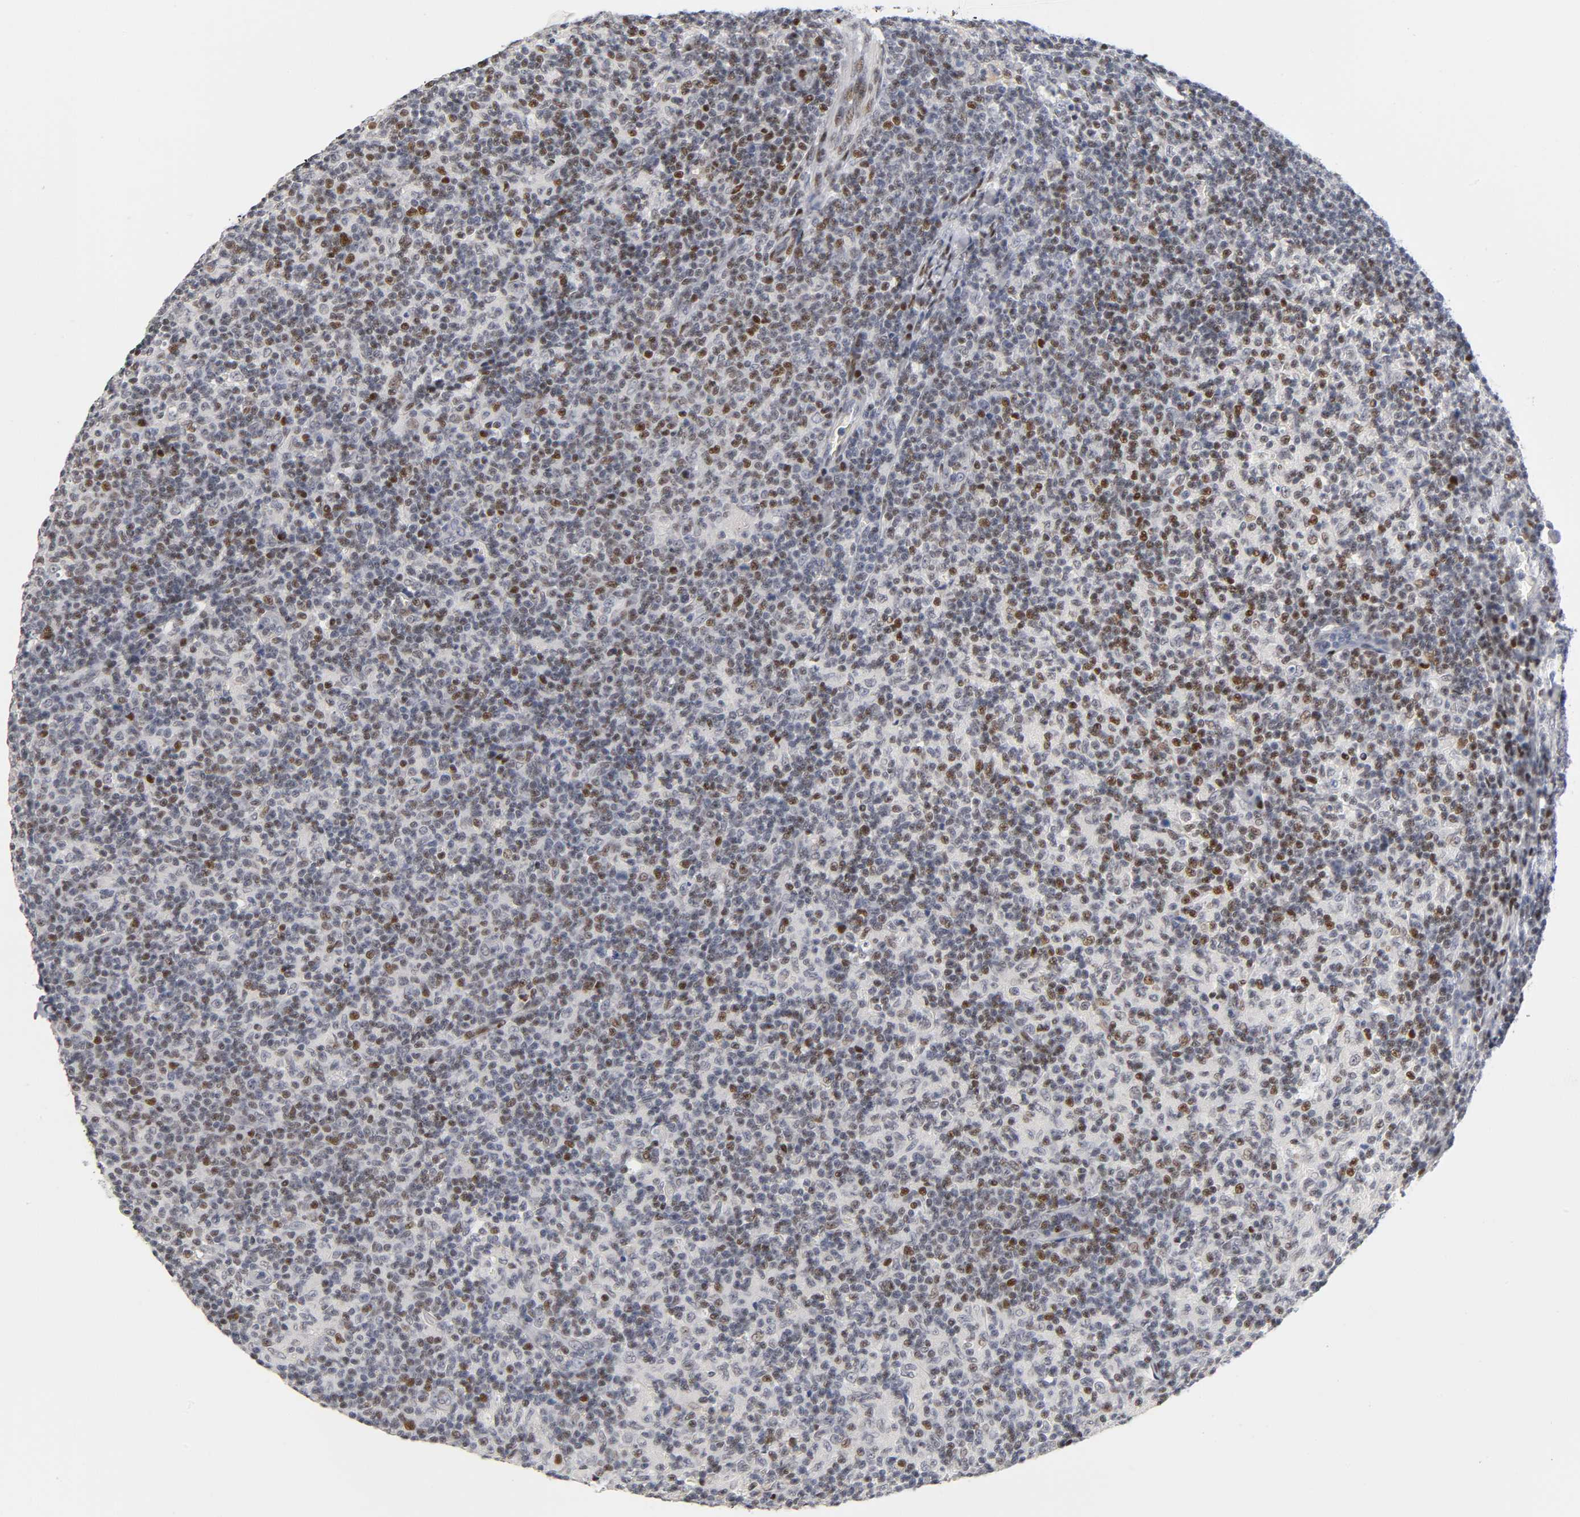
{"staining": {"intensity": "moderate", "quantity": ">75%", "location": "nuclear"}, "tissue": "lymph node", "cell_type": "Germinal center cells", "image_type": "normal", "snomed": [{"axis": "morphology", "description": "Normal tissue, NOS"}, {"axis": "morphology", "description": "Inflammation, NOS"}, {"axis": "topography", "description": "Lymph node"}], "caption": "Lymph node stained for a protein (brown) demonstrates moderate nuclear positive expression in about >75% of germinal center cells.", "gene": "SP3", "patient": {"sex": "male", "age": 55}}